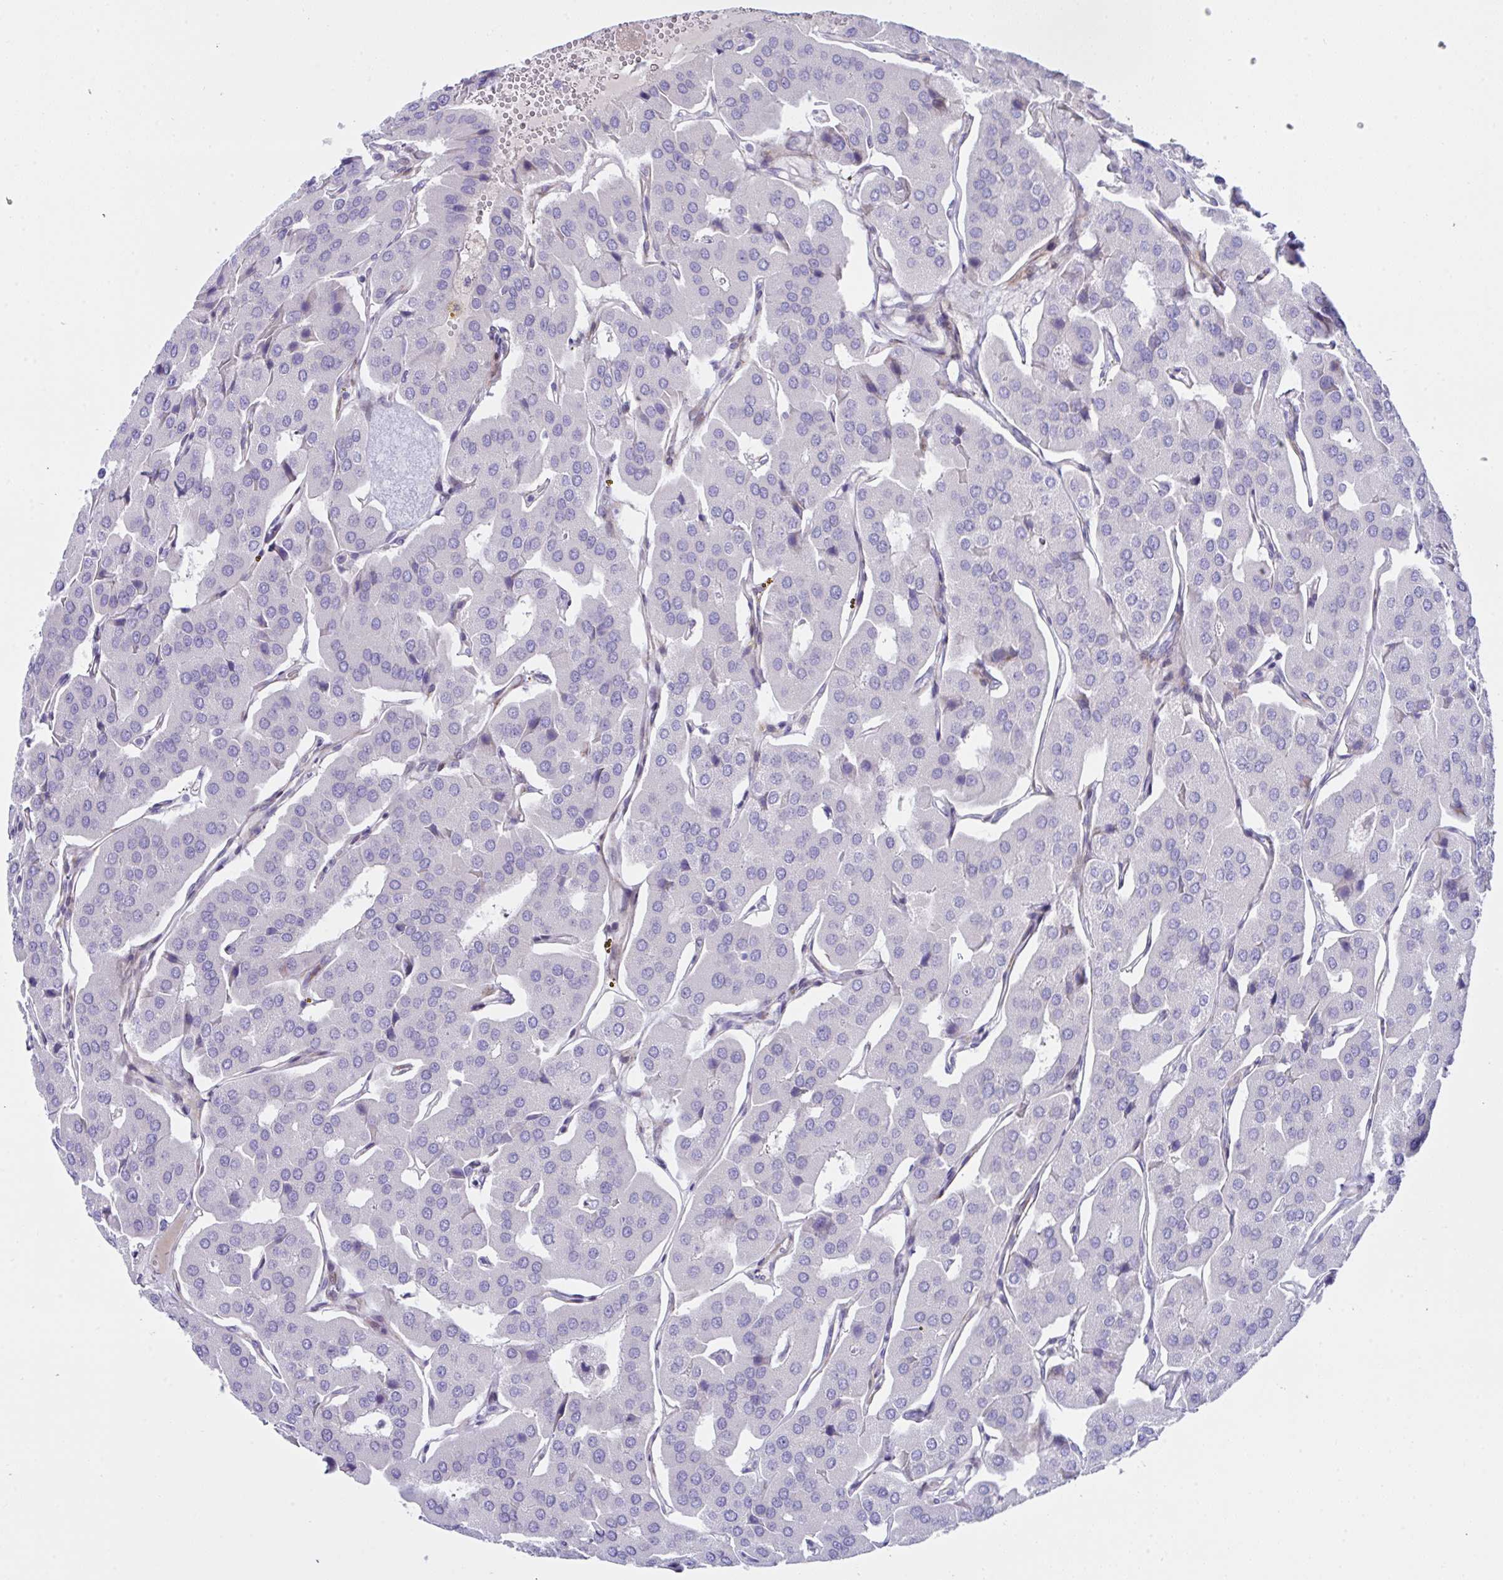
{"staining": {"intensity": "negative", "quantity": "none", "location": "none"}, "tissue": "parathyroid gland", "cell_type": "Glandular cells", "image_type": "normal", "snomed": [{"axis": "morphology", "description": "Normal tissue, NOS"}, {"axis": "morphology", "description": "Adenoma, NOS"}, {"axis": "topography", "description": "Parathyroid gland"}], "caption": "This is a histopathology image of immunohistochemistry staining of benign parathyroid gland, which shows no expression in glandular cells.", "gene": "ZNF713", "patient": {"sex": "female", "age": 86}}